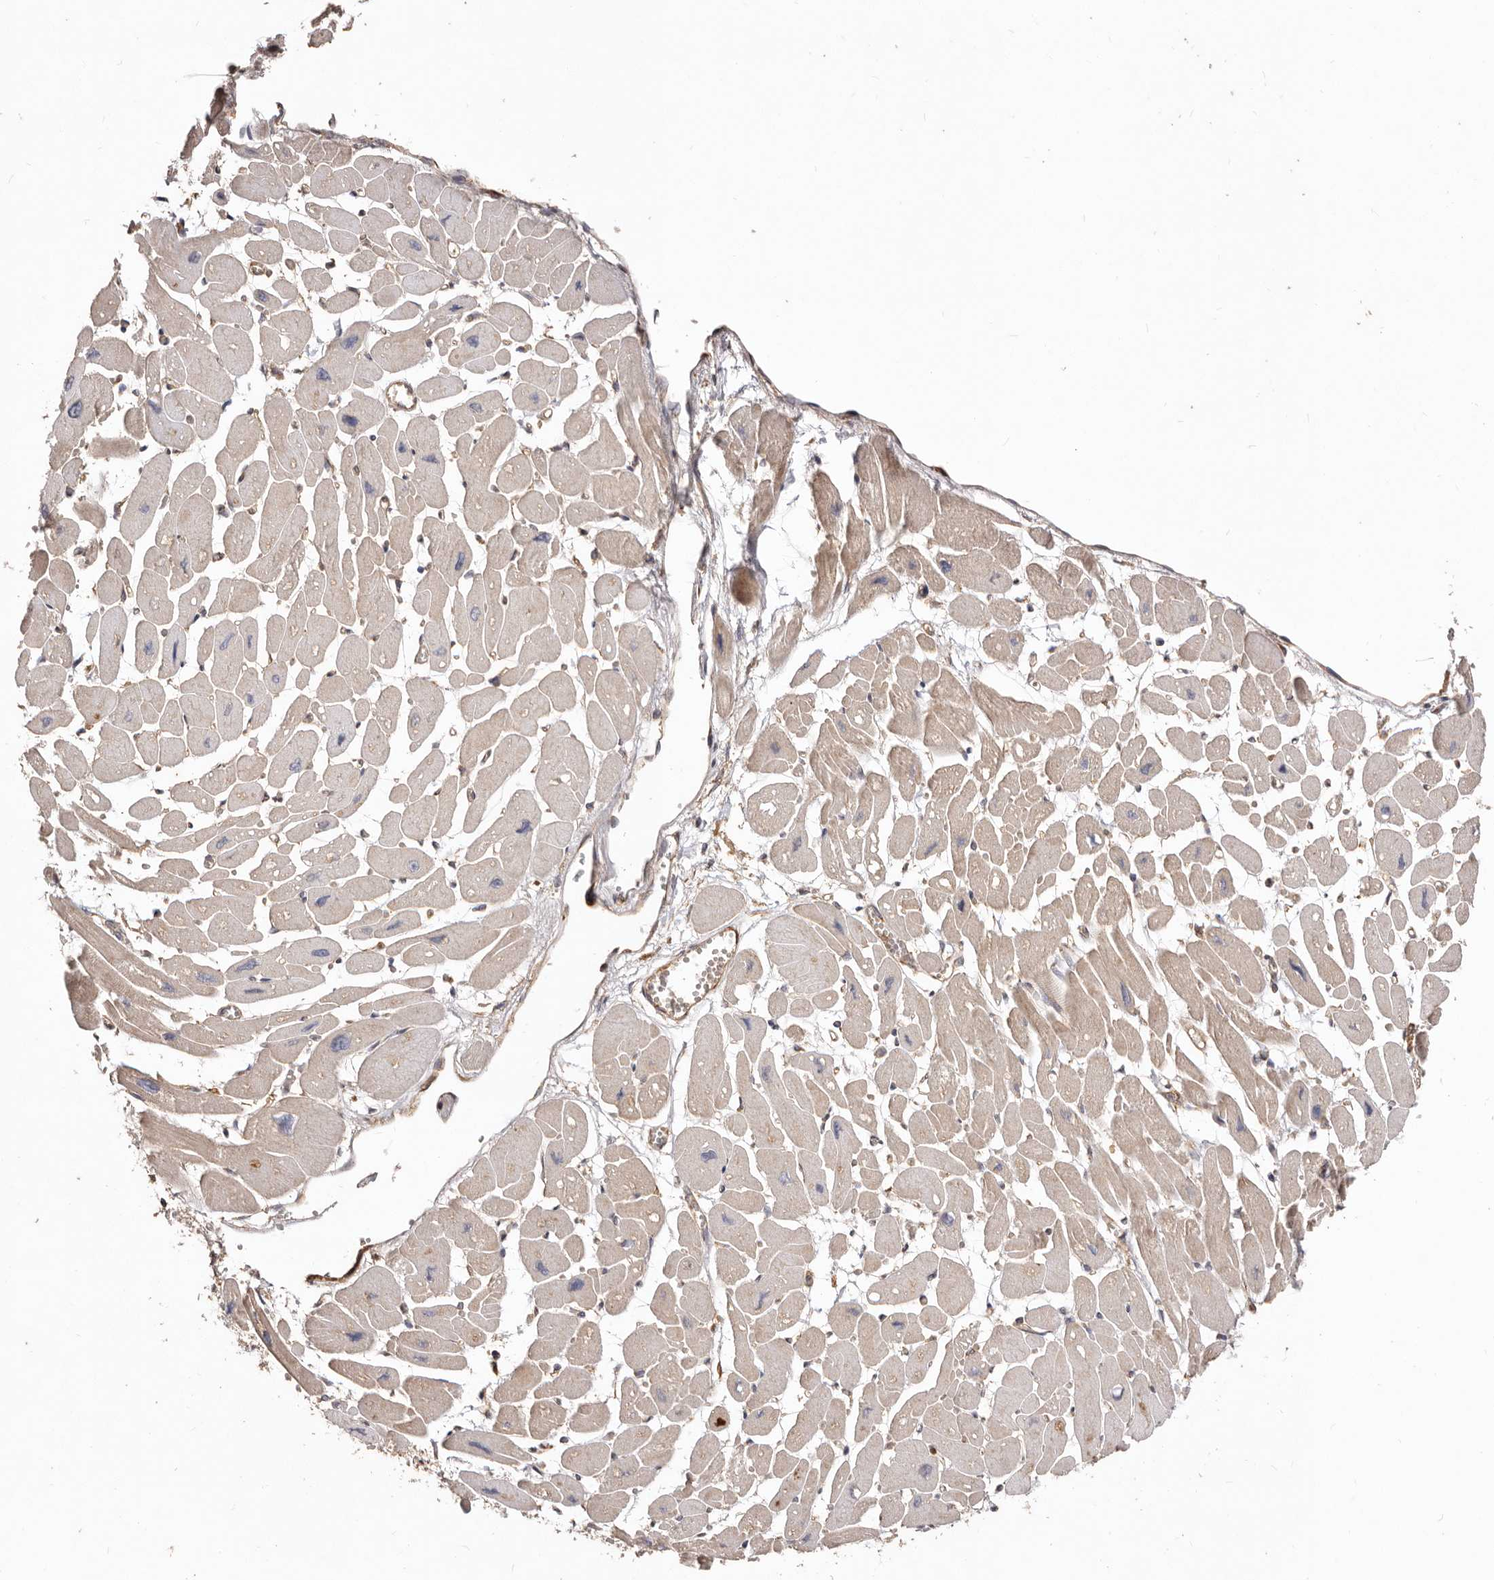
{"staining": {"intensity": "weak", "quantity": ">75%", "location": "cytoplasmic/membranous"}, "tissue": "heart muscle", "cell_type": "Cardiomyocytes", "image_type": "normal", "snomed": [{"axis": "morphology", "description": "Normal tissue, NOS"}, {"axis": "topography", "description": "Heart"}], "caption": "This is a histology image of immunohistochemistry staining of normal heart muscle, which shows weak staining in the cytoplasmic/membranous of cardiomyocytes.", "gene": "LRRC25", "patient": {"sex": "female", "age": 54}}